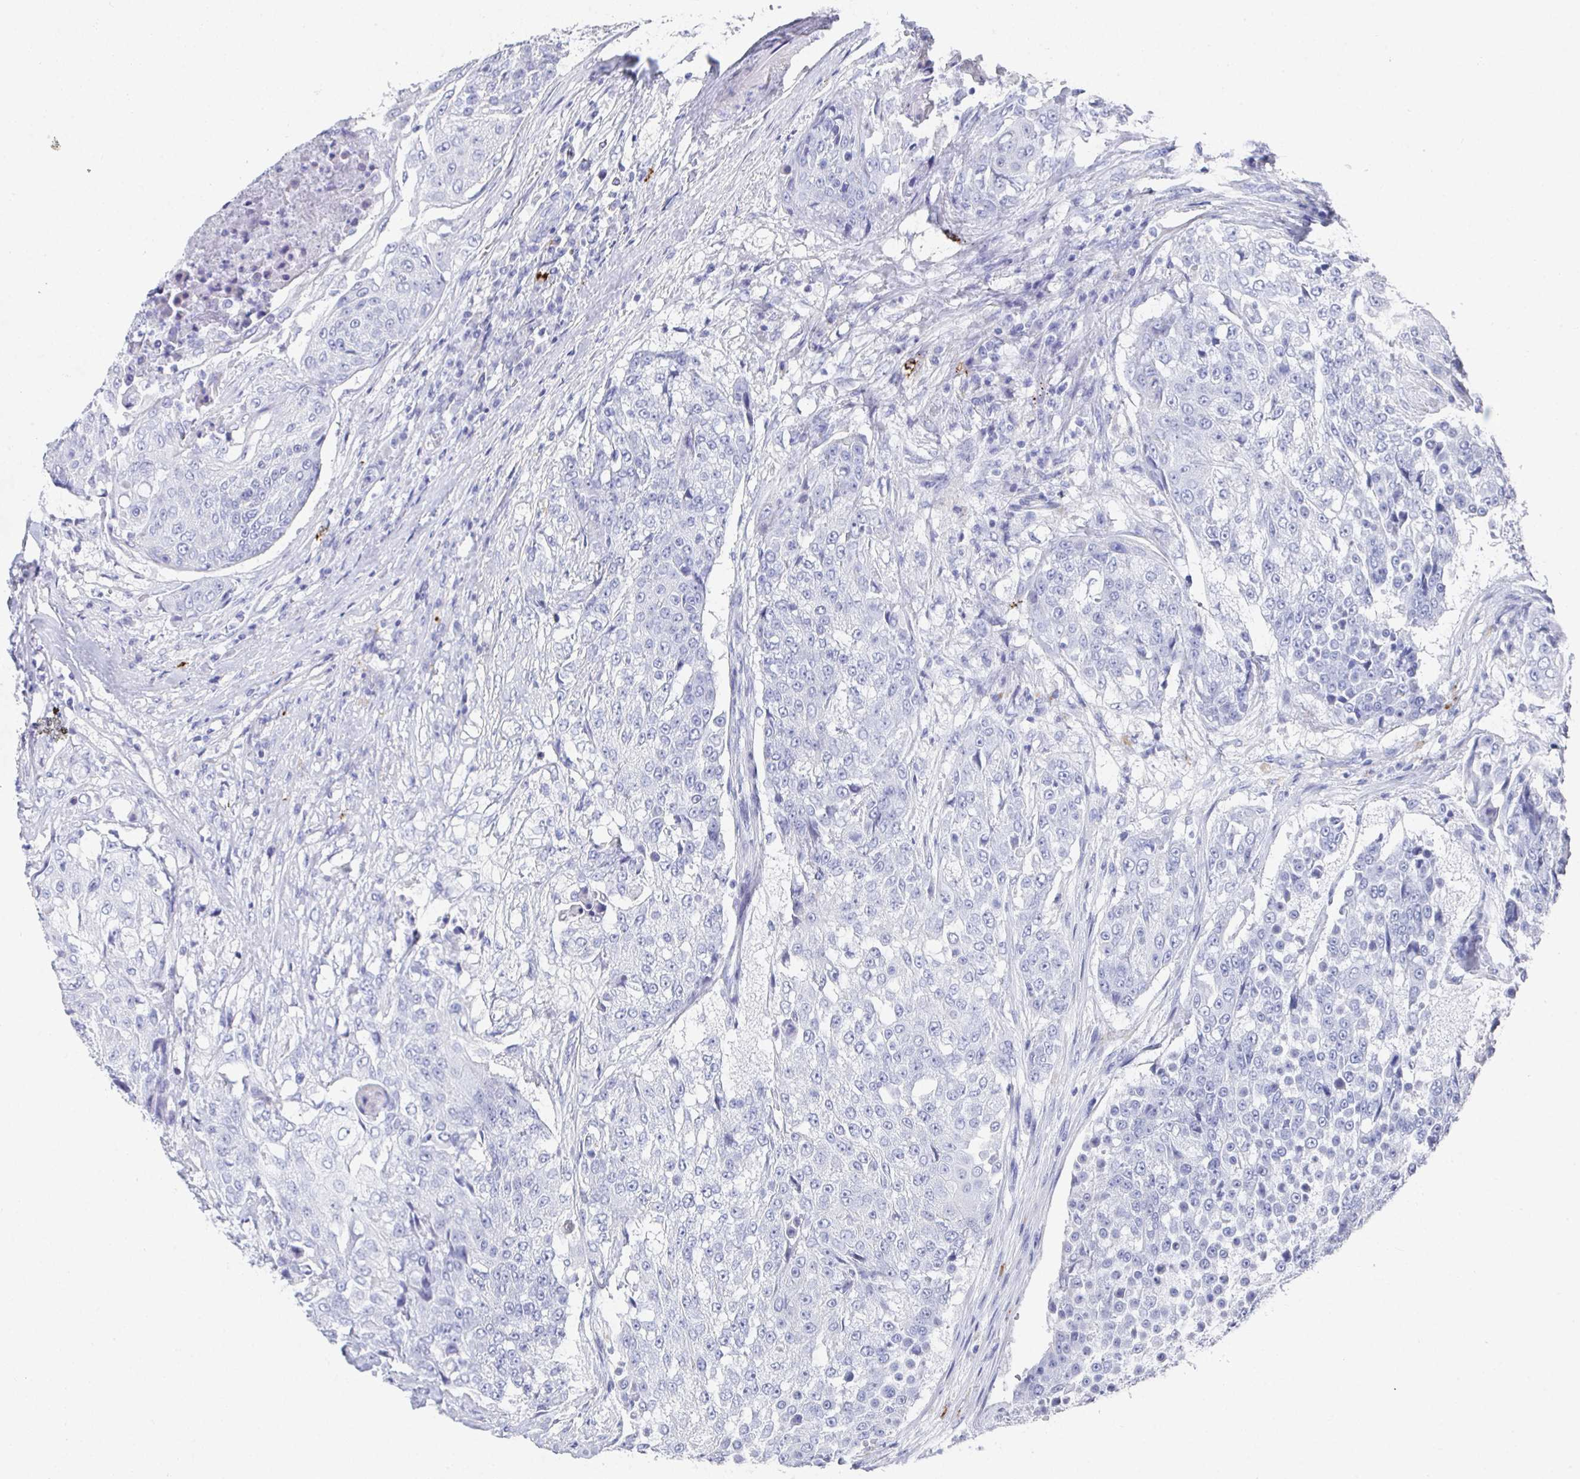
{"staining": {"intensity": "negative", "quantity": "none", "location": "none"}, "tissue": "urothelial cancer", "cell_type": "Tumor cells", "image_type": "cancer", "snomed": [{"axis": "morphology", "description": "Urothelial carcinoma, High grade"}, {"axis": "topography", "description": "Urinary bladder"}], "caption": "Immunohistochemical staining of high-grade urothelial carcinoma demonstrates no significant positivity in tumor cells.", "gene": "GRIA1", "patient": {"sex": "female", "age": 63}}